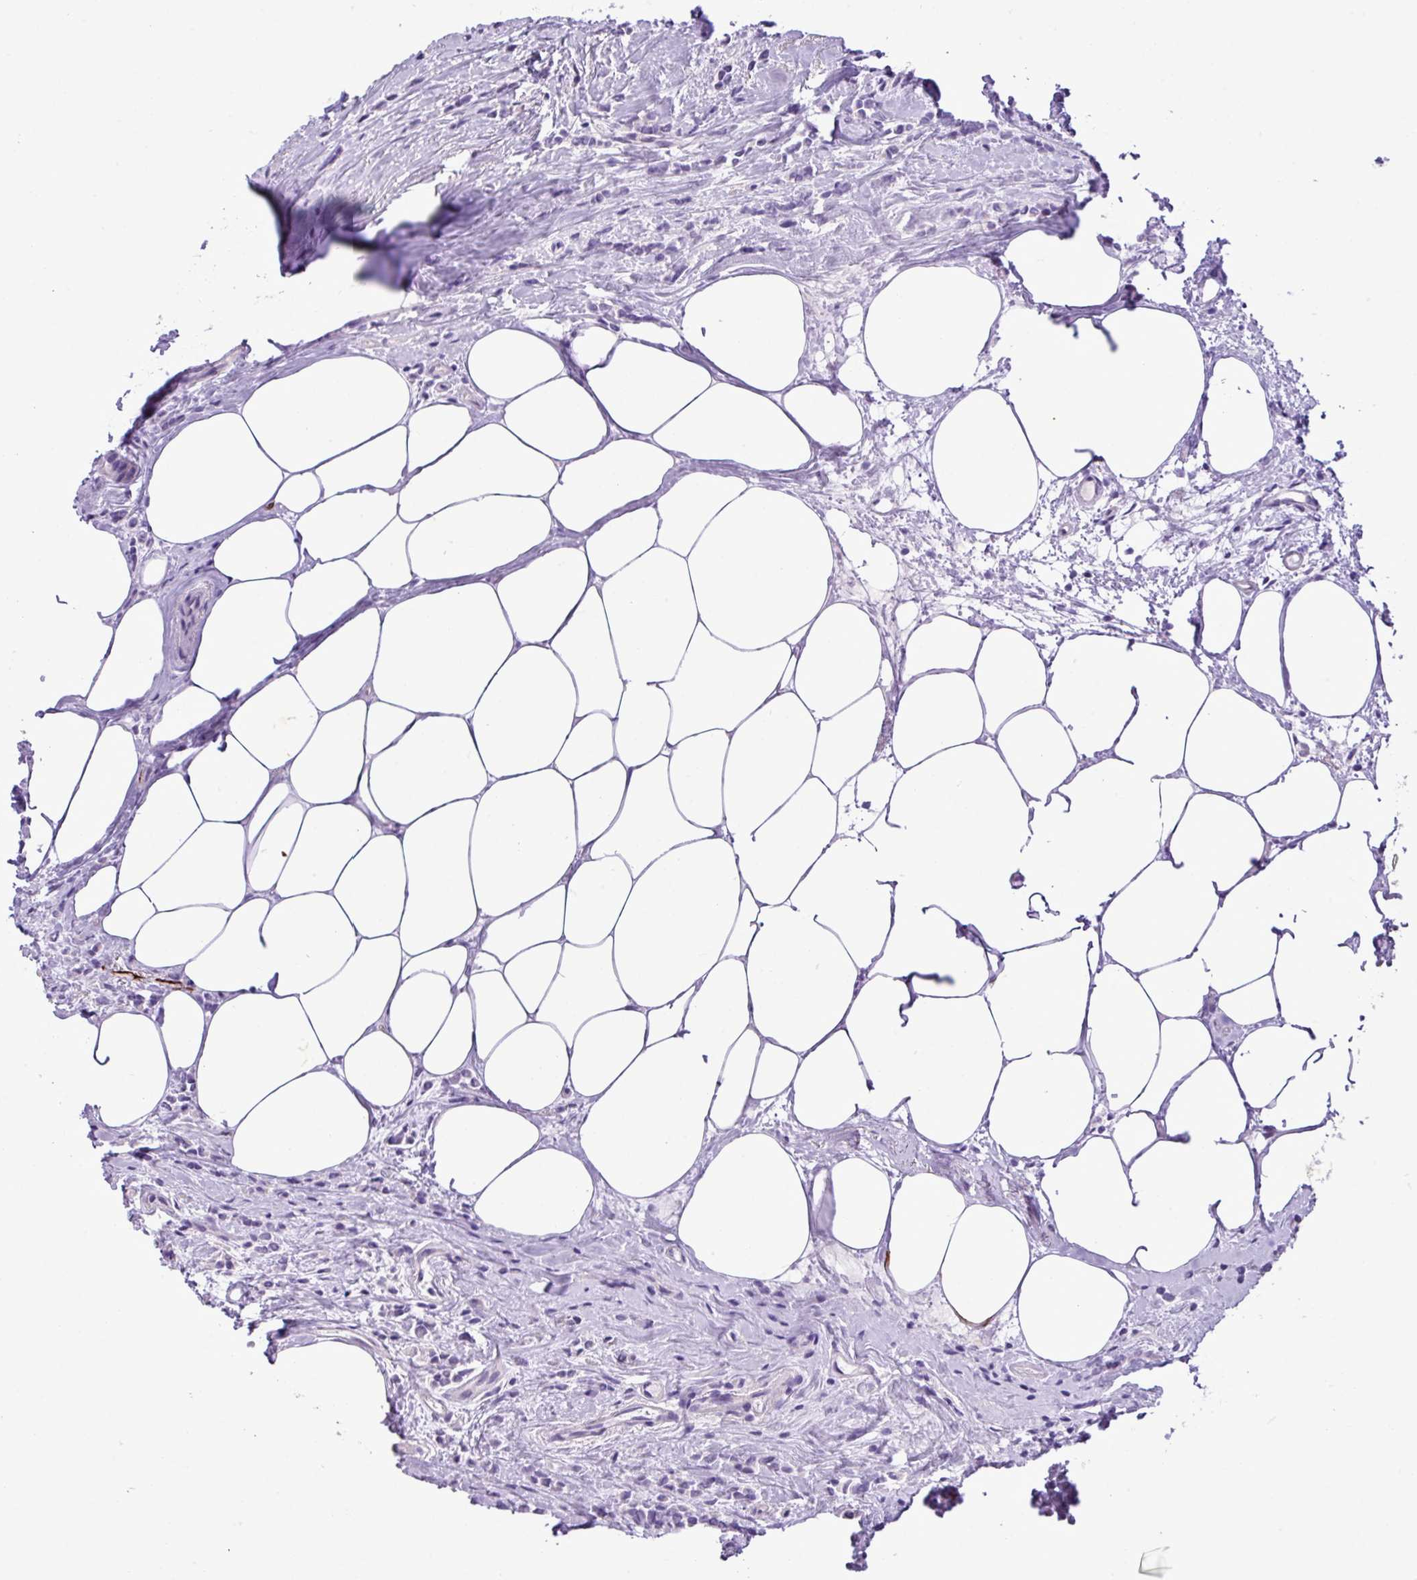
{"staining": {"intensity": "negative", "quantity": "none", "location": "none"}, "tissue": "breast cancer", "cell_type": "Tumor cells", "image_type": "cancer", "snomed": [{"axis": "morphology", "description": "Lobular carcinoma"}, {"axis": "topography", "description": "Breast"}], "caption": "An immunohistochemistry (IHC) histopathology image of lobular carcinoma (breast) is shown. There is no staining in tumor cells of lobular carcinoma (breast).", "gene": "ZSCAN5A", "patient": {"sex": "female", "age": 84}}